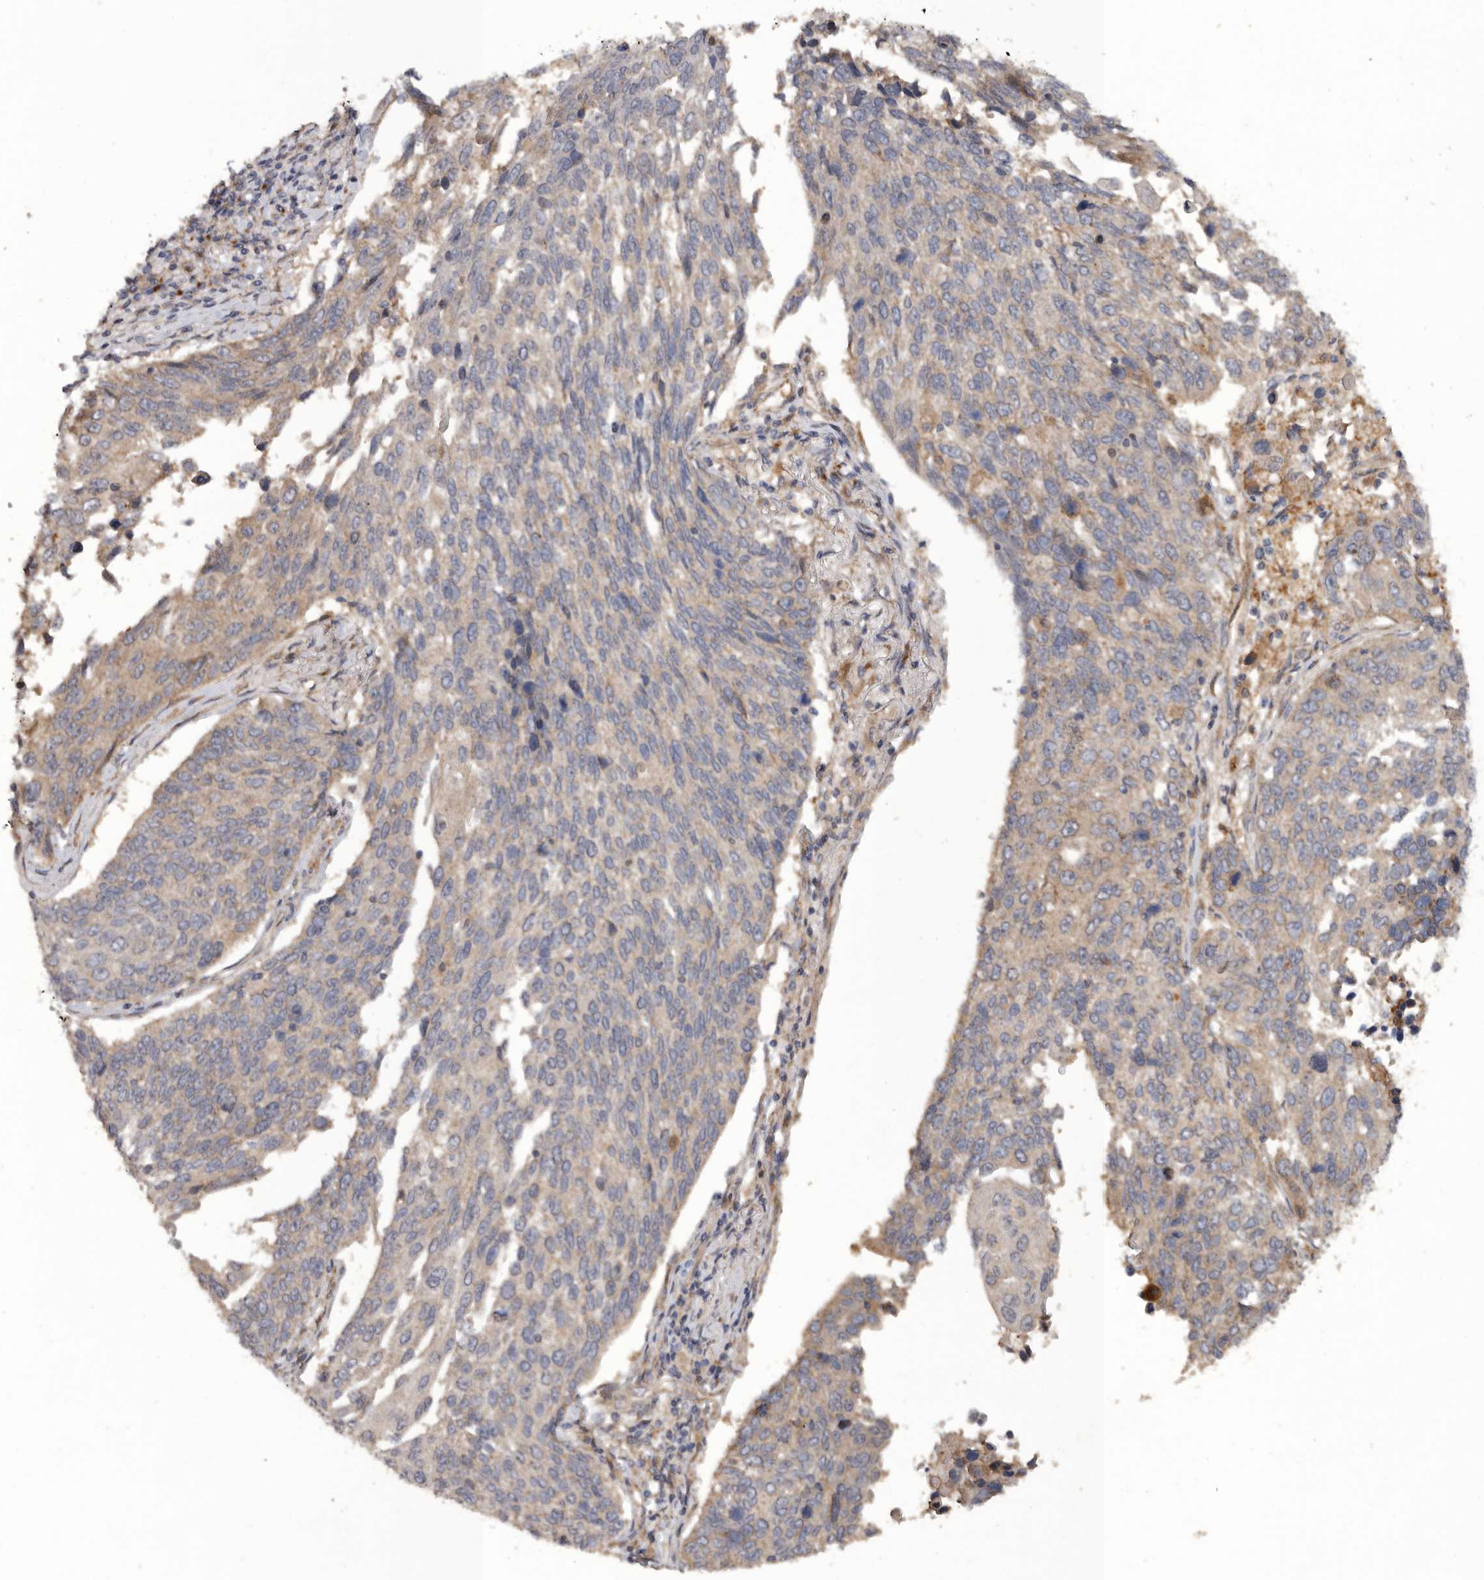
{"staining": {"intensity": "moderate", "quantity": "25%-75%", "location": "cytoplasmic/membranous"}, "tissue": "lung cancer", "cell_type": "Tumor cells", "image_type": "cancer", "snomed": [{"axis": "morphology", "description": "Squamous cell carcinoma, NOS"}, {"axis": "topography", "description": "Lung"}], "caption": "An image of human squamous cell carcinoma (lung) stained for a protein reveals moderate cytoplasmic/membranous brown staining in tumor cells.", "gene": "PODXL2", "patient": {"sex": "male", "age": 66}}